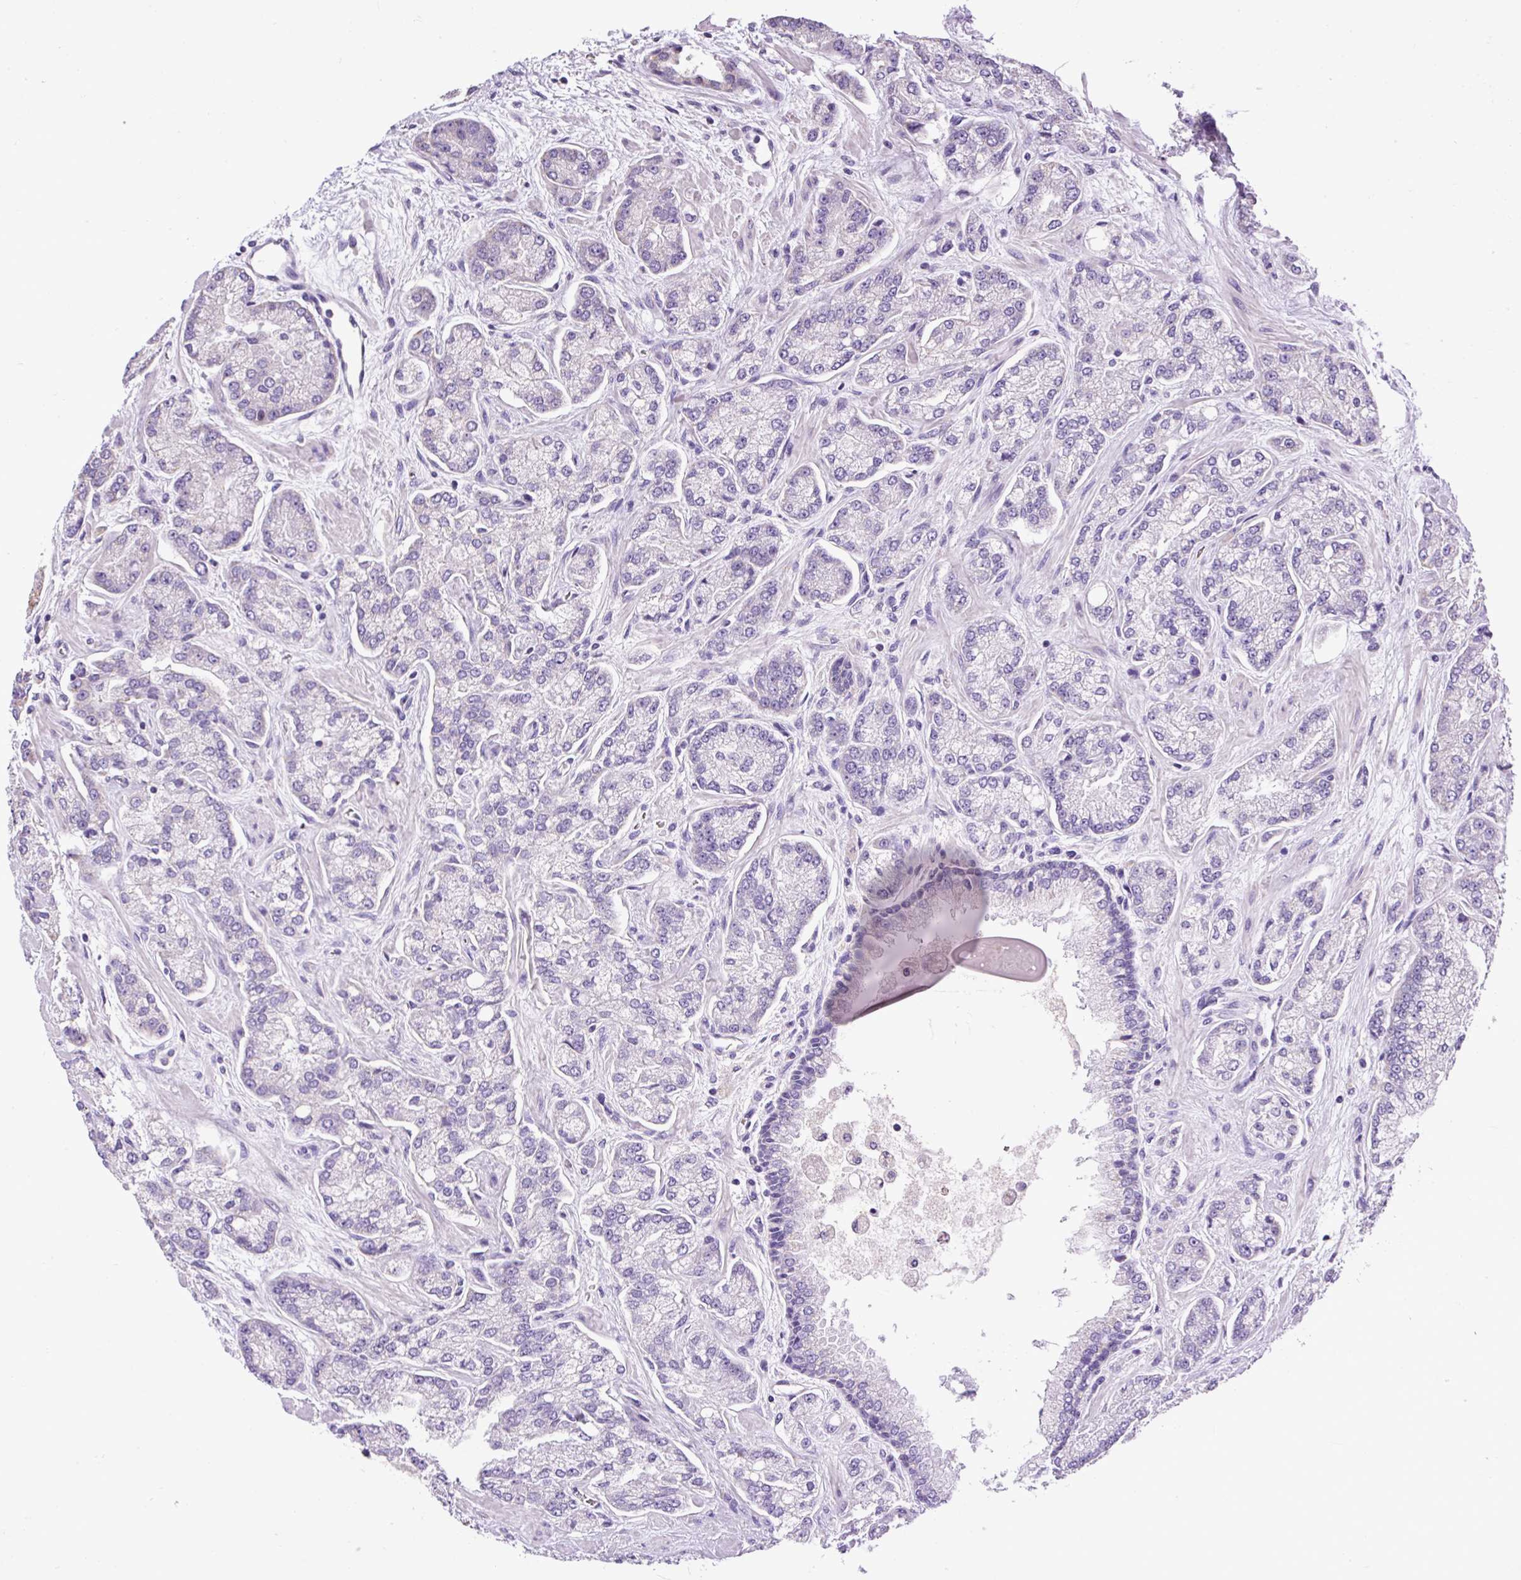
{"staining": {"intensity": "negative", "quantity": "none", "location": "none"}, "tissue": "prostate cancer", "cell_type": "Tumor cells", "image_type": "cancer", "snomed": [{"axis": "morphology", "description": "Adenocarcinoma, High grade"}, {"axis": "topography", "description": "Prostate"}], "caption": "Prostate cancer stained for a protein using IHC exhibits no staining tumor cells.", "gene": "CFAP47", "patient": {"sex": "male", "age": 68}}